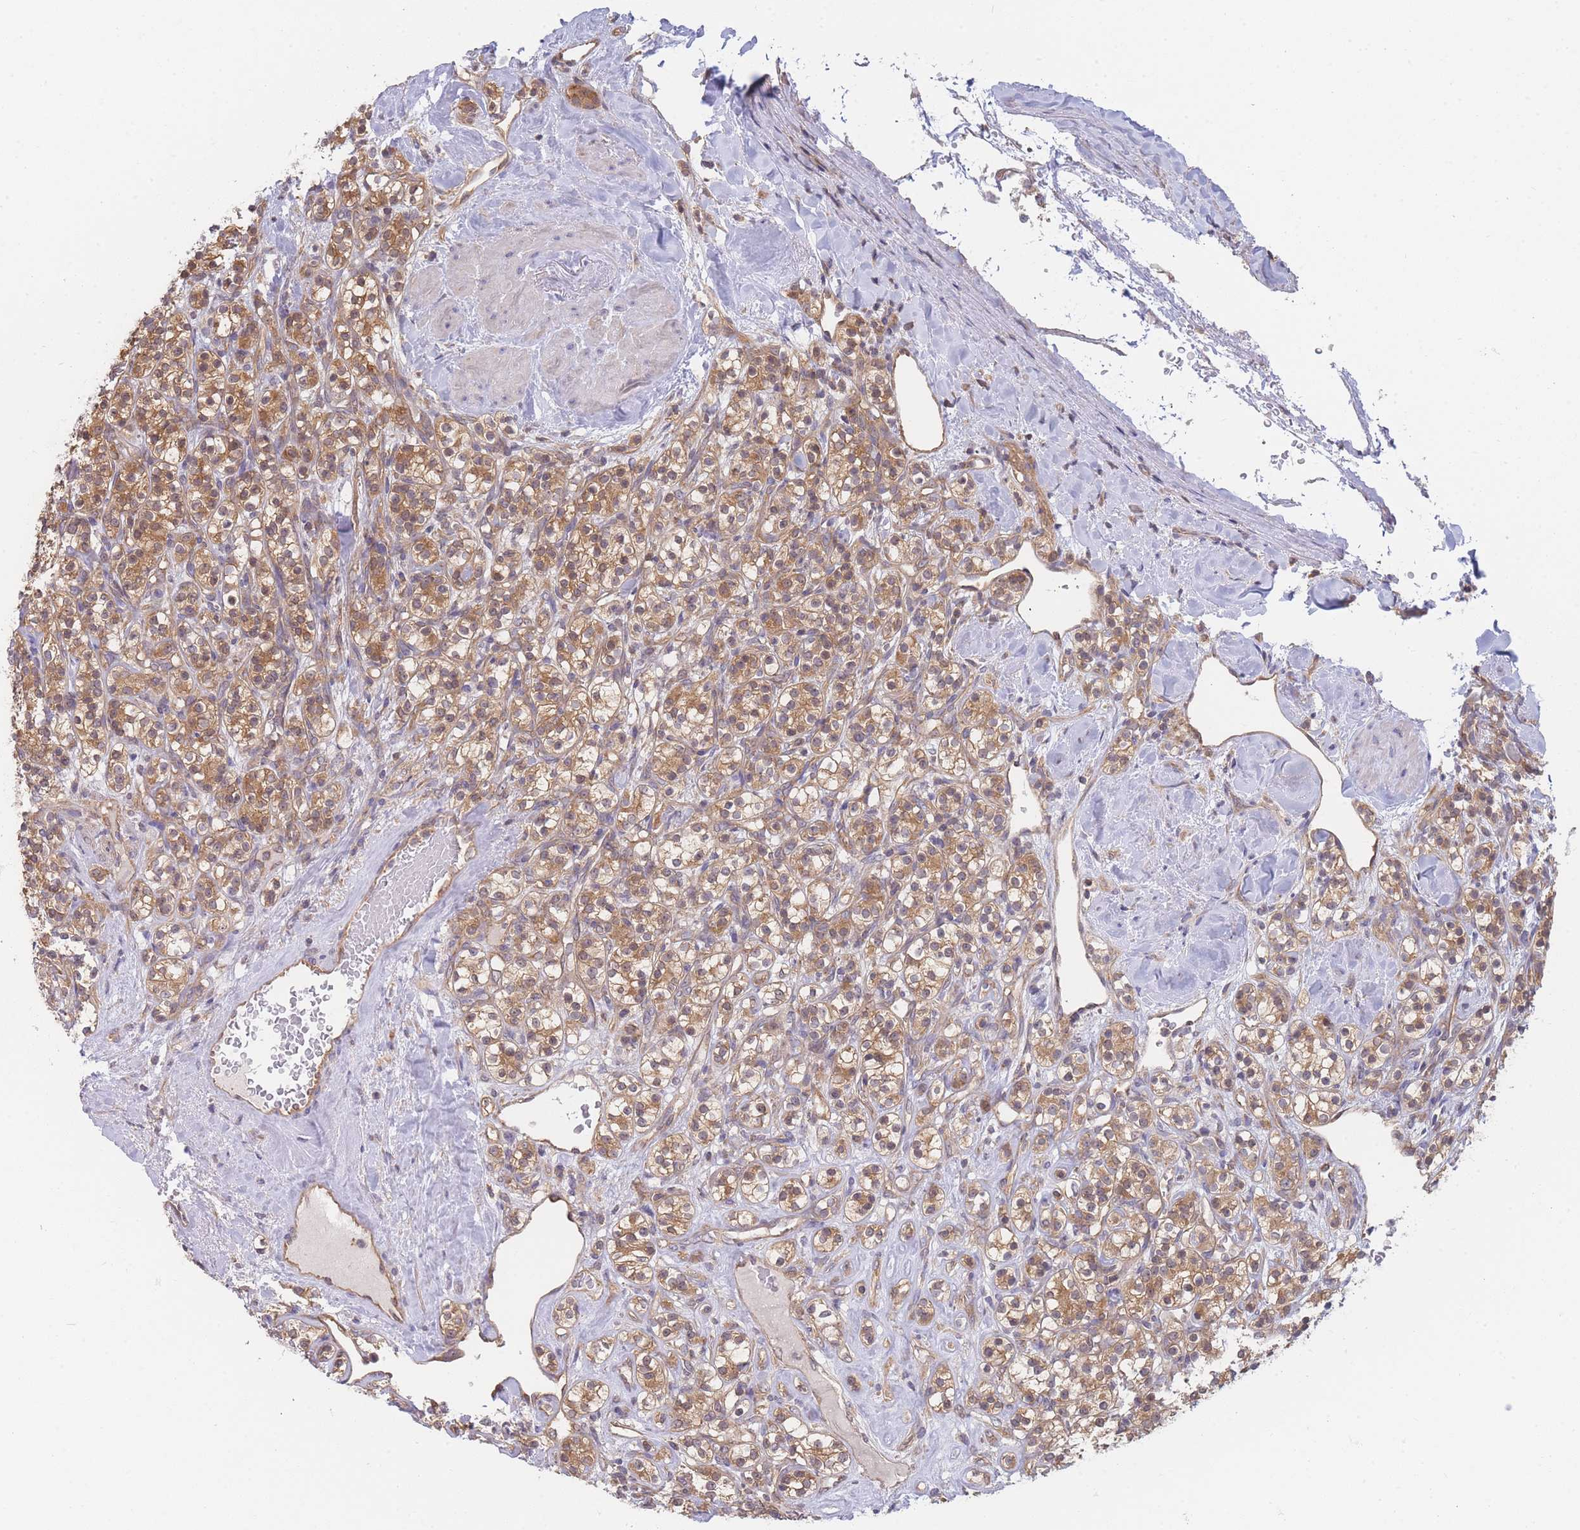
{"staining": {"intensity": "moderate", "quantity": ">75%", "location": "cytoplasmic/membranous"}, "tissue": "renal cancer", "cell_type": "Tumor cells", "image_type": "cancer", "snomed": [{"axis": "morphology", "description": "Adenocarcinoma, NOS"}, {"axis": "topography", "description": "Kidney"}], "caption": "Renal adenocarcinoma was stained to show a protein in brown. There is medium levels of moderate cytoplasmic/membranous expression in about >75% of tumor cells.", "gene": "MRPS18B", "patient": {"sex": "male", "age": 77}}